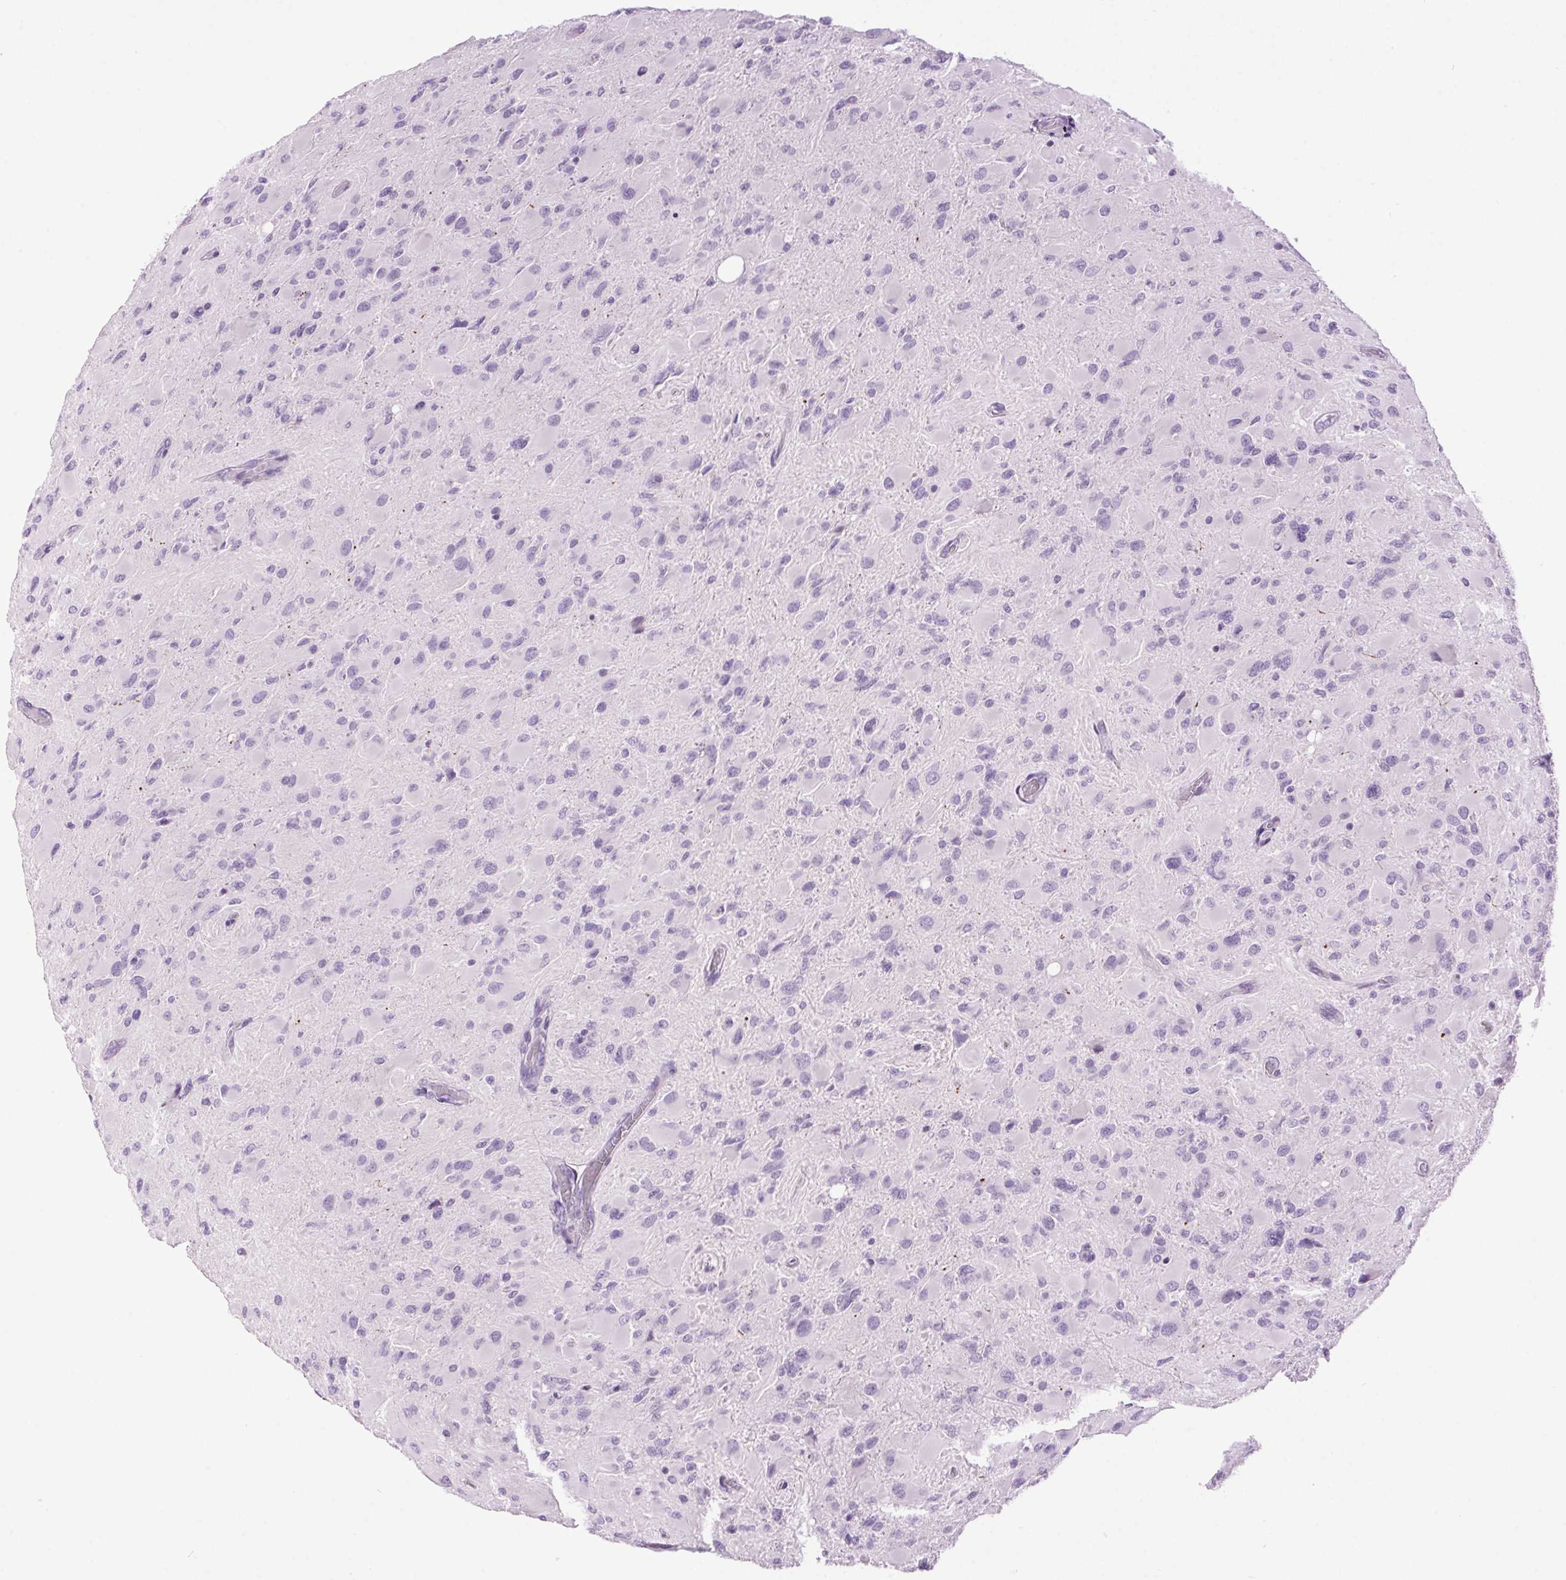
{"staining": {"intensity": "negative", "quantity": "none", "location": "none"}, "tissue": "glioma", "cell_type": "Tumor cells", "image_type": "cancer", "snomed": [{"axis": "morphology", "description": "Glioma, malignant, High grade"}, {"axis": "topography", "description": "Cerebral cortex"}], "caption": "A high-resolution histopathology image shows immunohistochemistry (IHC) staining of glioma, which shows no significant expression in tumor cells.", "gene": "TMEM88B", "patient": {"sex": "female", "age": 36}}